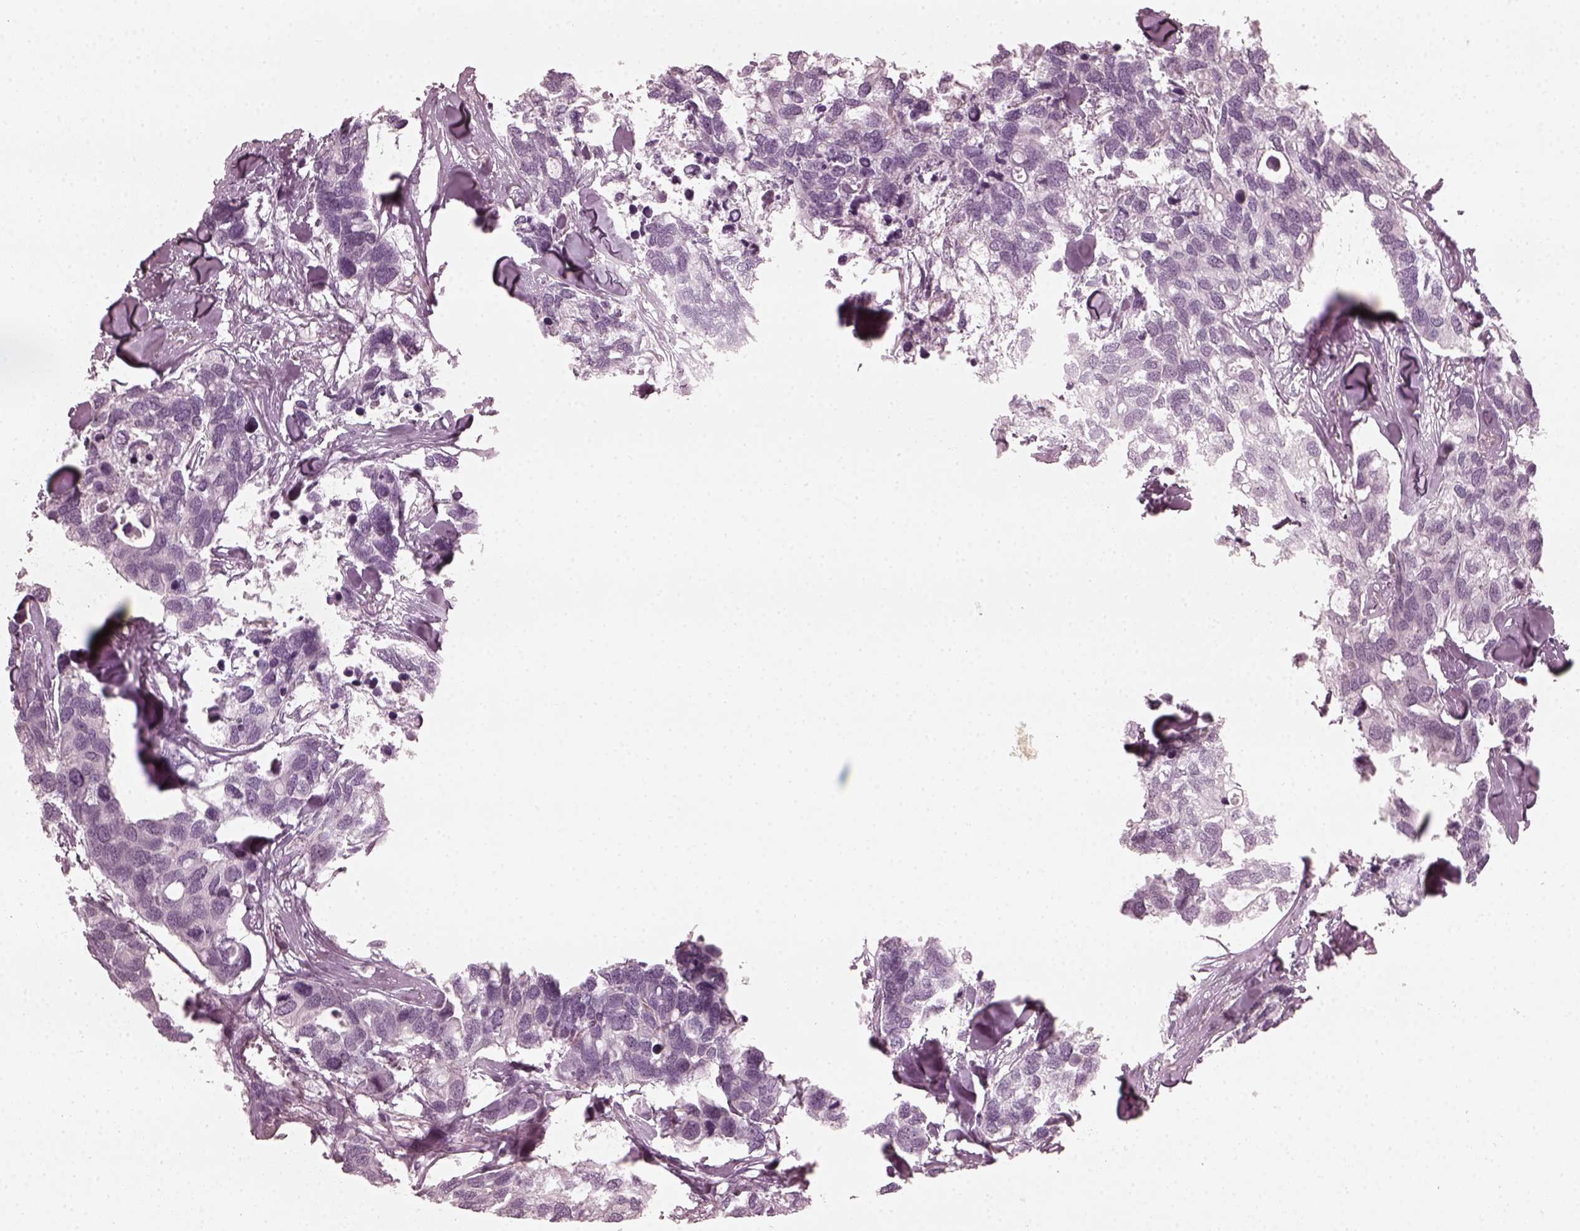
{"staining": {"intensity": "negative", "quantity": "none", "location": "none"}, "tissue": "breast cancer", "cell_type": "Tumor cells", "image_type": "cancer", "snomed": [{"axis": "morphology", "description": "Duct carcinoma"}, {"axis": "topography", "description": "Breast"}], "caption": "Immunohistochemistry of human breast cancer (infiltrating ductal carcinoma) shows no staining in tumor cells.", "gene": "CCDC170", "patient": {"sex": "female", "age": 83}}